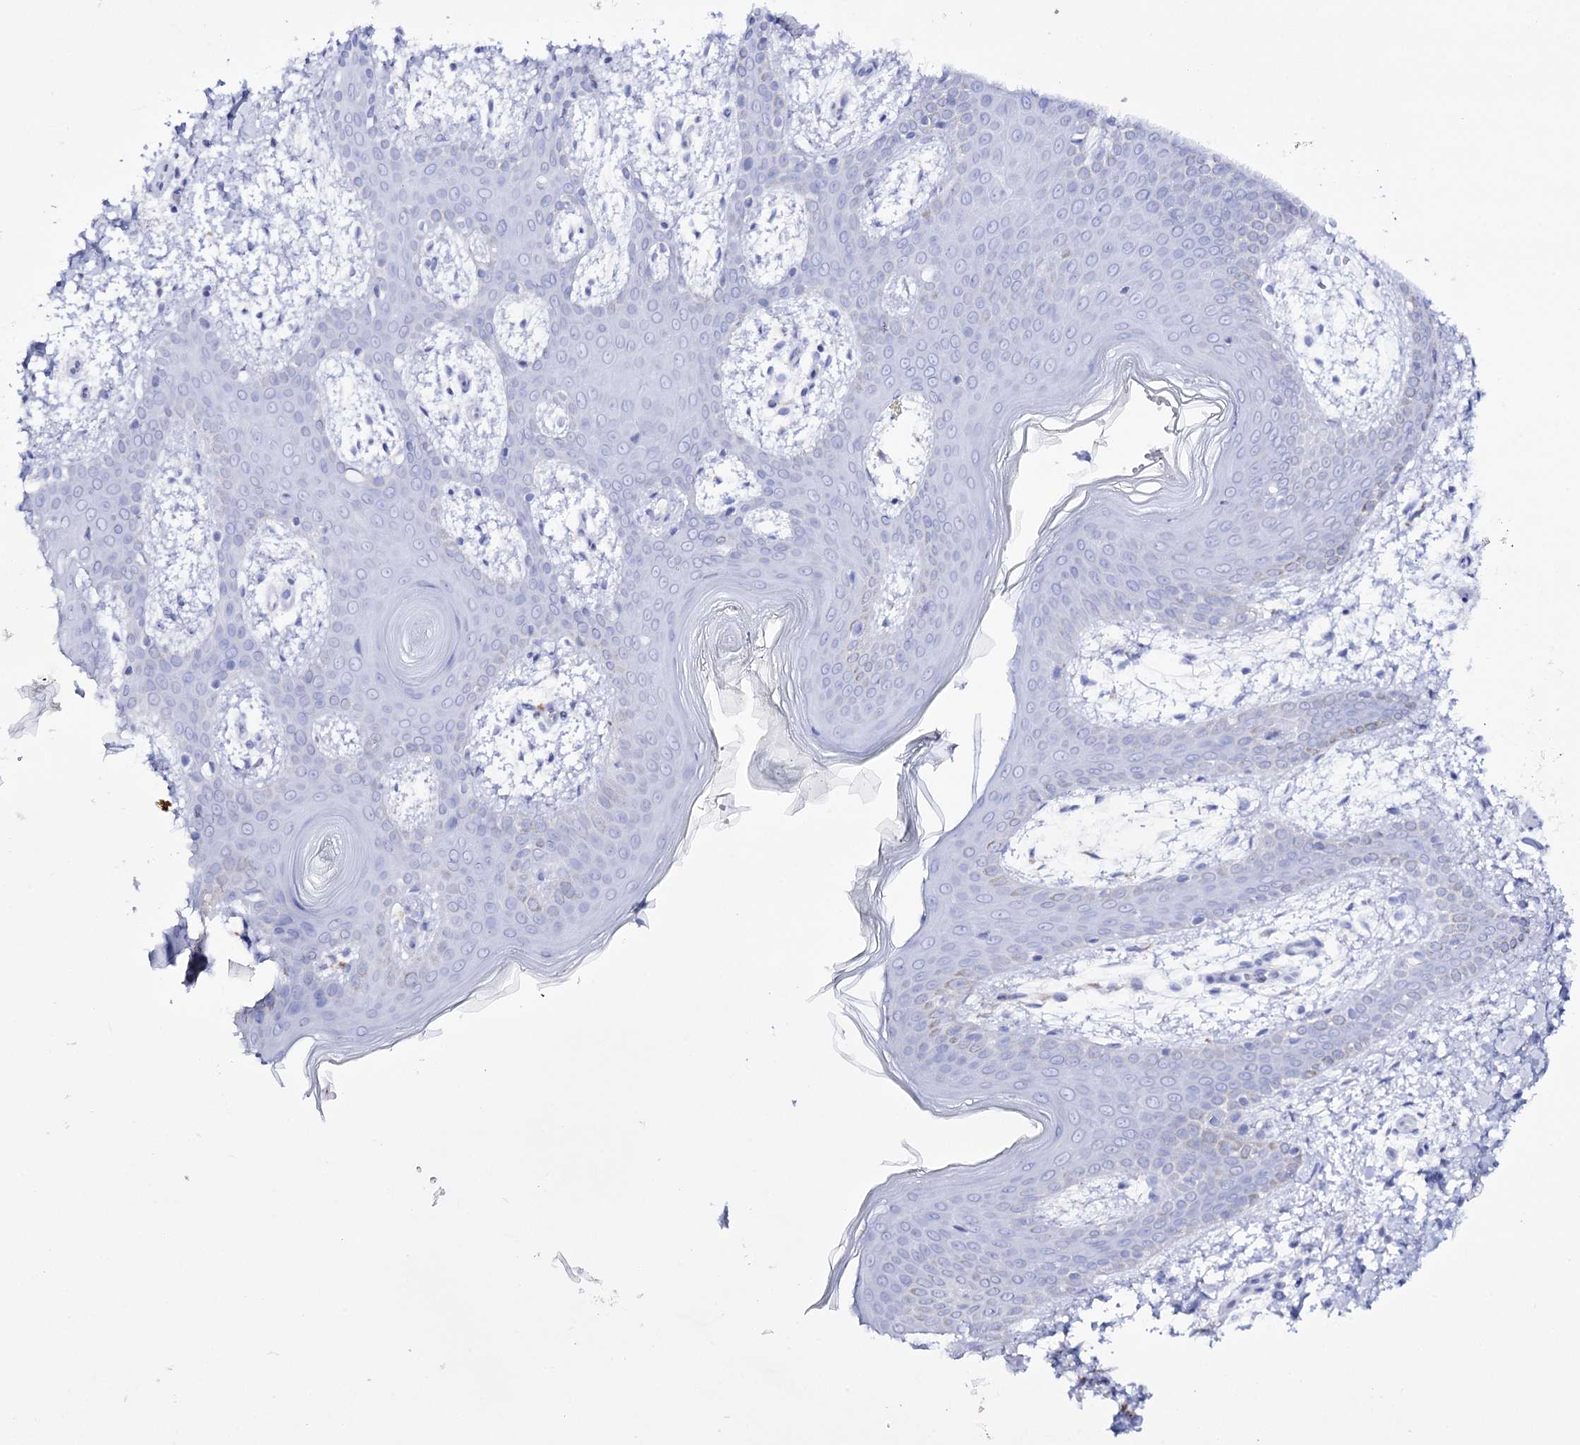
{"staining": {"intensity": "negative", "quantity": "none", "location": "none"}, "tissue": "skin", "cell_type": "Fibroblasts", "image_type": "normal", "snomed": [{"axis": "morphology", "description": "Normal tissue, NOS"}, {"axis": "topography", "description": "Skin"}], "caption": "Fibroblasts are negative for brown protein staining in normal skin. Brightfield microscopy of IHC stained with DAB (brown) and hematoxylin (blue), captured at high magnification.", "gene": "NAGLU", "patient": {"sex": "male", "age": 36}}